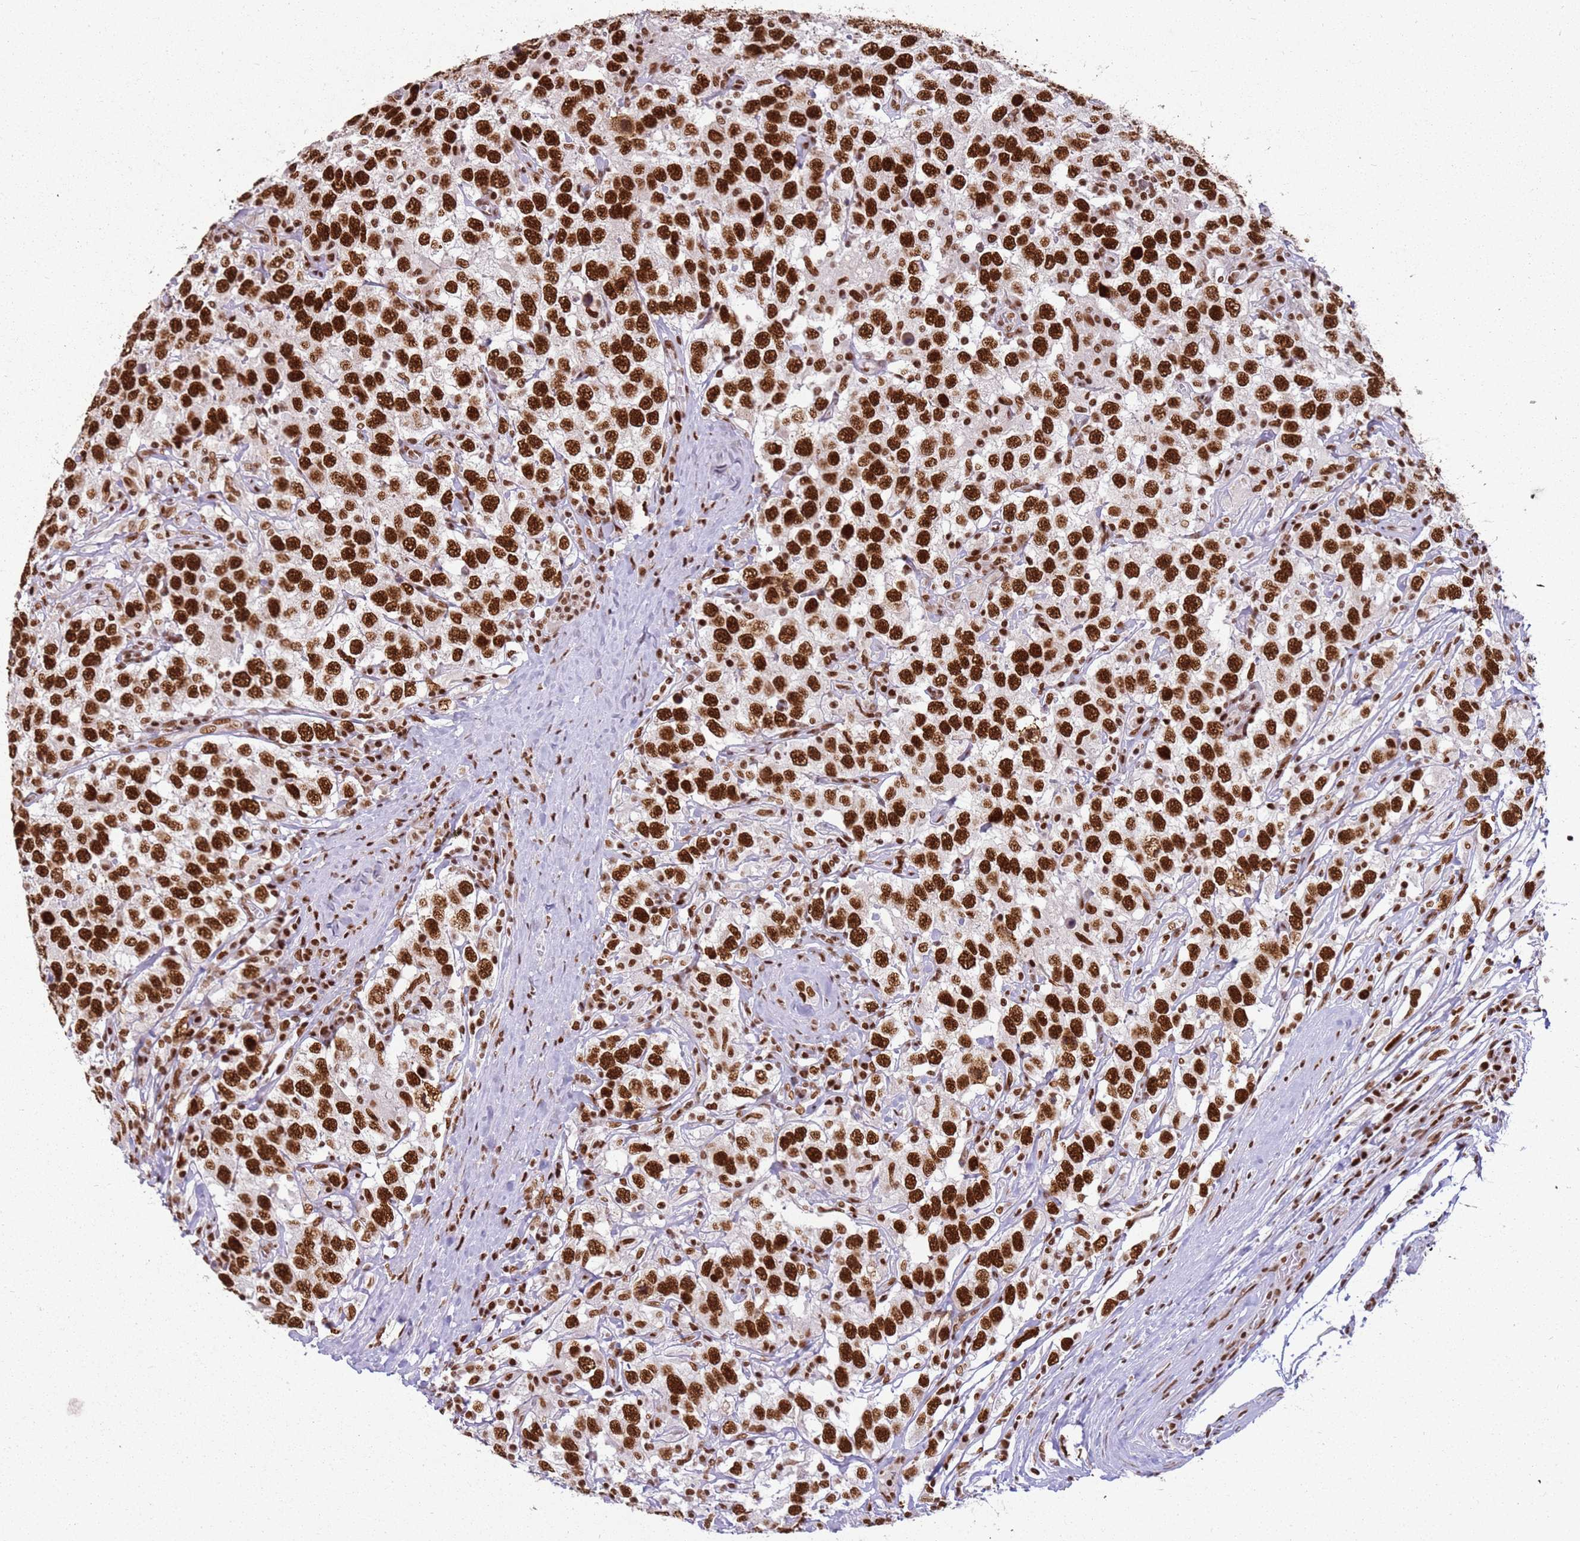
{"staining": {"intensity": "strong", "quantity": ">75%", "location": "nuclear"}, "tissue": "testis cancer", "cell_type": "Tumor cells", "image_type": "cancer", "snomed": [{"axis": "morphology", "description": "Seminoma, NOS"}, {"axis": "topography", "description": "Testis"}], "caption": "Immunohistochemical staining of testis cancer exhibits strong nuclear protein positivity in about >75% of tumor cells.", "gene": "TENT4A", "patient": {"sex": "male", "age": 41}}